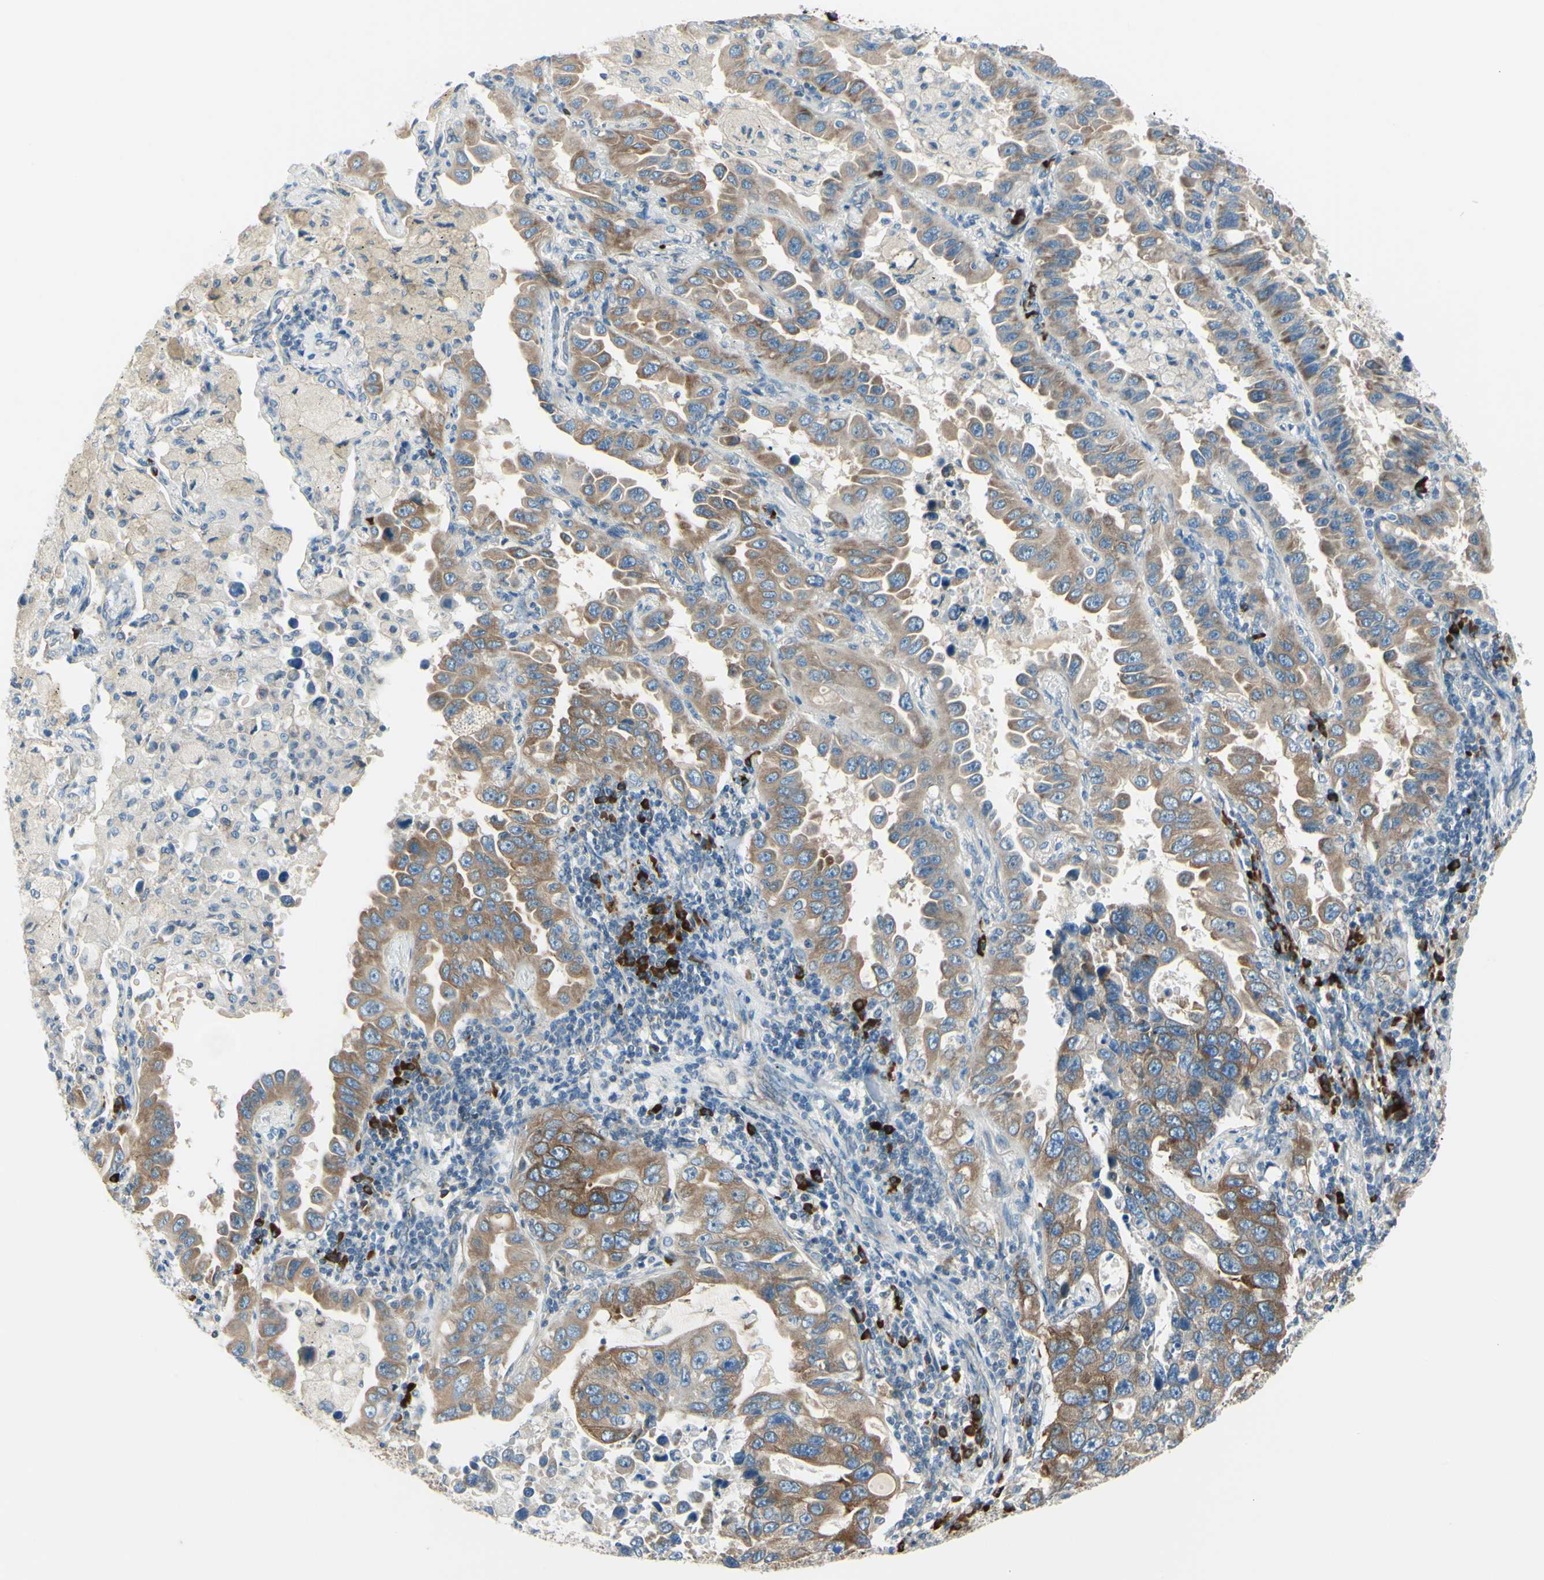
{"staining": {"intensity": "moderate", "quantity": ">75%", "location": "cytoplasmic/membranous"}, "tissue": "lung cancer", "cell_type": "Tumor cells", "image_type": "cancer", "snomed": [{"axis": "morphology", "description": "Adenocarcinoma, NOS"}, {"axis": "topography", "description": "Lung"}], "caption": "Tumor cells demonstrate medium levels of moderate cytoplasmic/membranous expression in approximately >75% of cells in human lung adenocarcinoma. (IHC, brightfield microscopy, high magnification).", "gene": "SELENOS", "patient": {"sex": "male", "age": 64}}